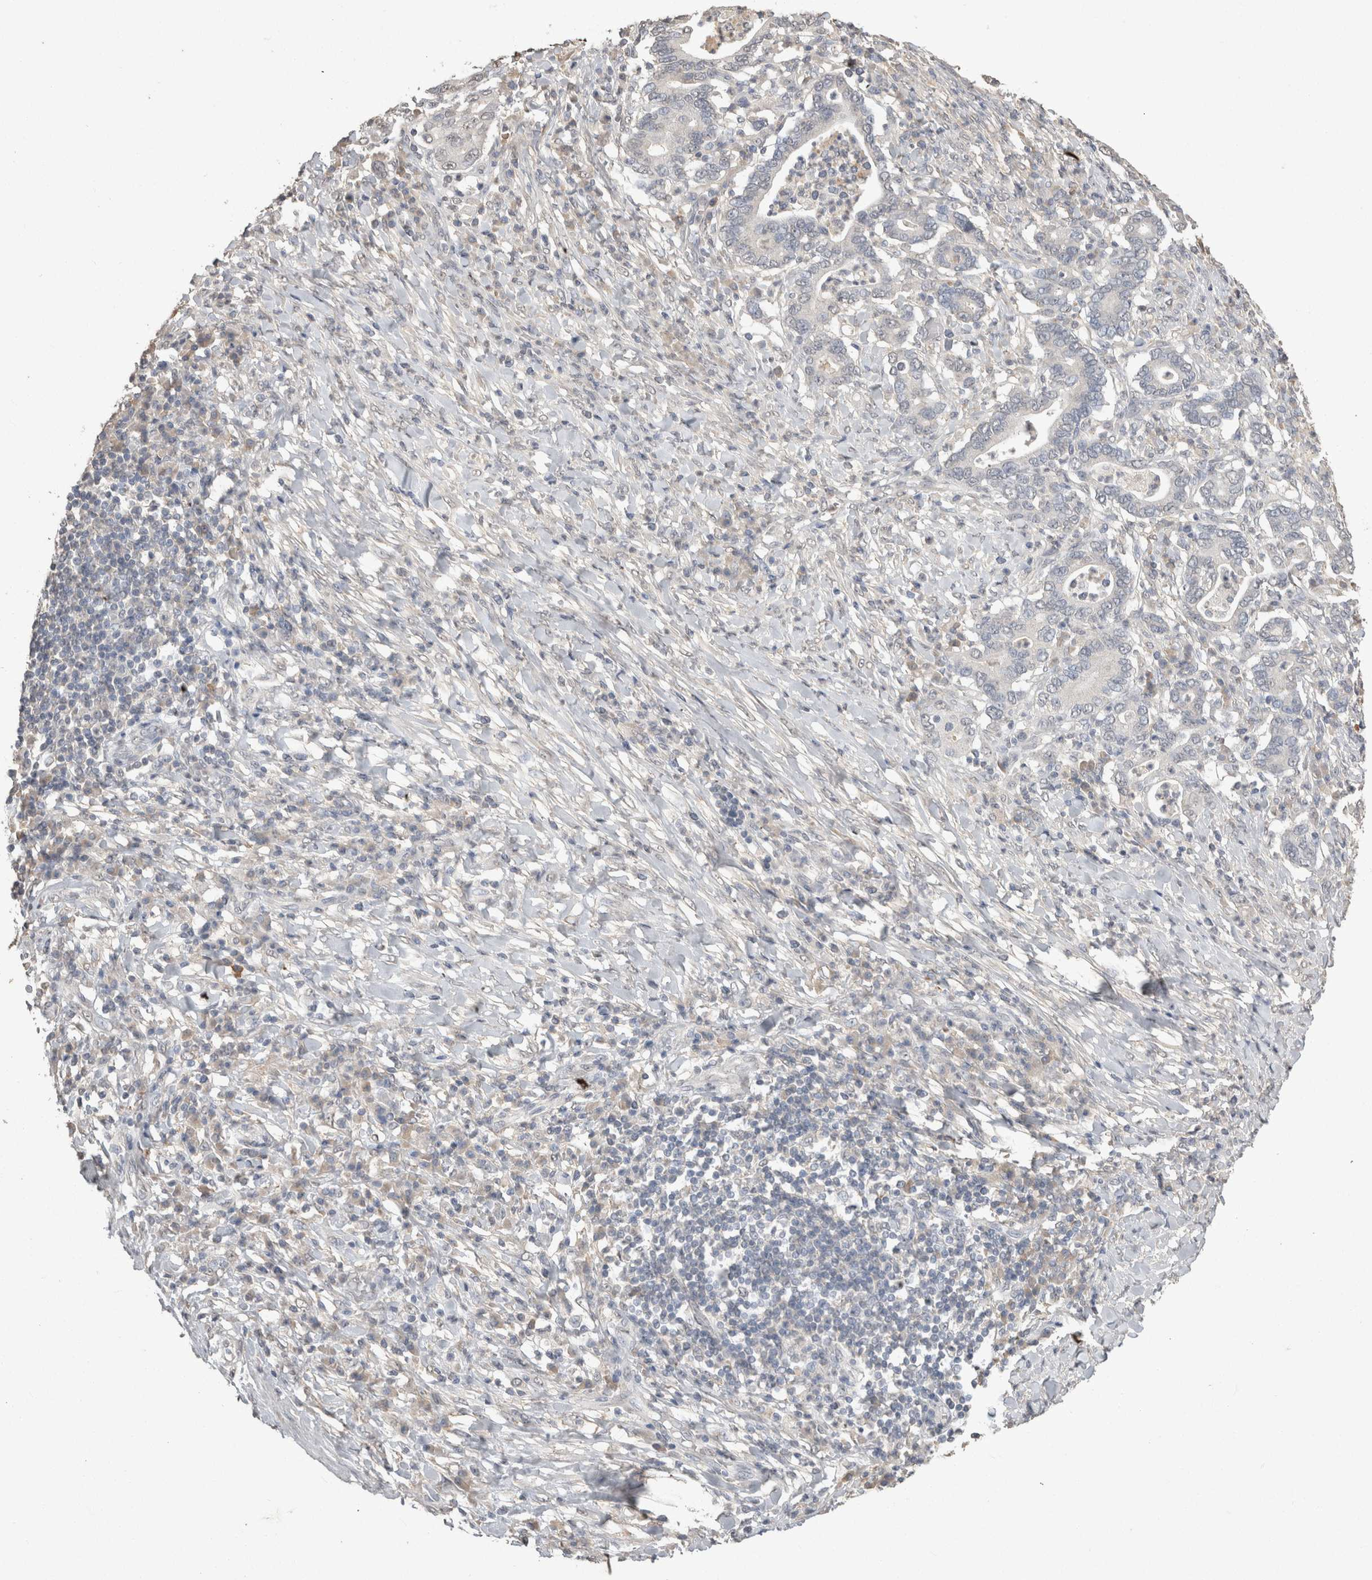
{"staining": {"intensity": "negative", "quantity": "none", "location": "none"}, "tissue": "stomach cancer", "cell_type": "Tumor cells", "image_type": "cancer", "snomed": [{"axis": "morphology", "description": "Normal tissue, NOS"}, {"axis": "morphology", "description": "Adenocarcinoma, NOS"}, {"axis": "topography", "description": "Esophagus"}, {"axis": "topography", "description": "Stomach, upper"}, {"axis": "topography", "description": "Peripheral nerve tissue"}], "caption": "A photomicrograph of human stomach cancer is negative for staining in tumor cells.", "gene": "NAALADL2", "patient": {"sex": "male", "age": 62}}